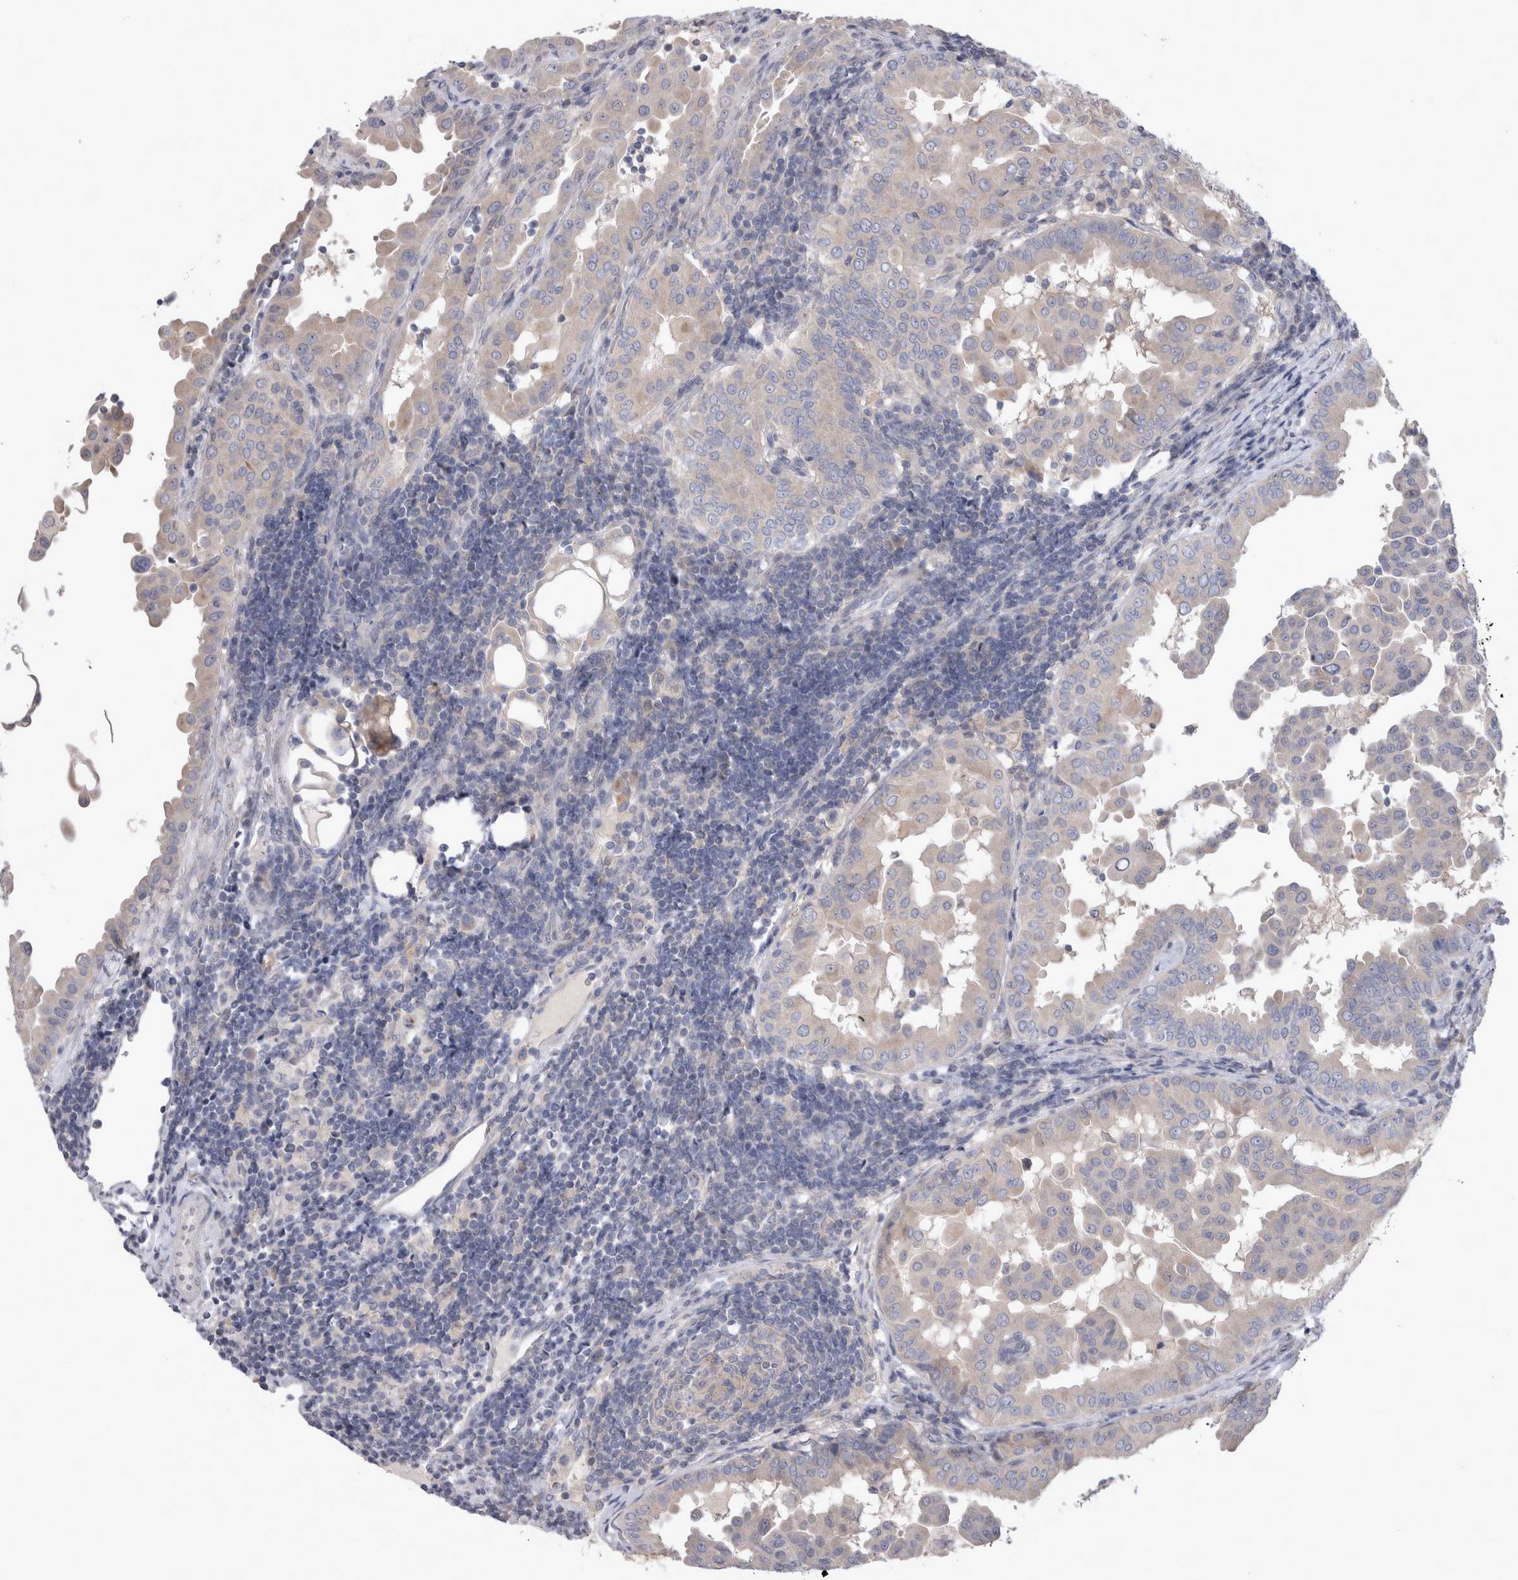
{"staining": {"intensity": "negative", "quantity": "none", "location": "none"}, "tissue": "thyroid cancer", "cell_type": "Tumor cells", "image_type": "cancer", "snomed": [{"axis": "morphology", "description": "Papillary adenocarcinoma, NOS"}, {"axis": "topography", "description": "Thyroid gland"}], "caption": "This is an IHC photomicrograph of human thyroid cancer. There is no expression in tumor cells.", "gene": "LRRC40", "patient": {"sex": "male", "age": 33}}